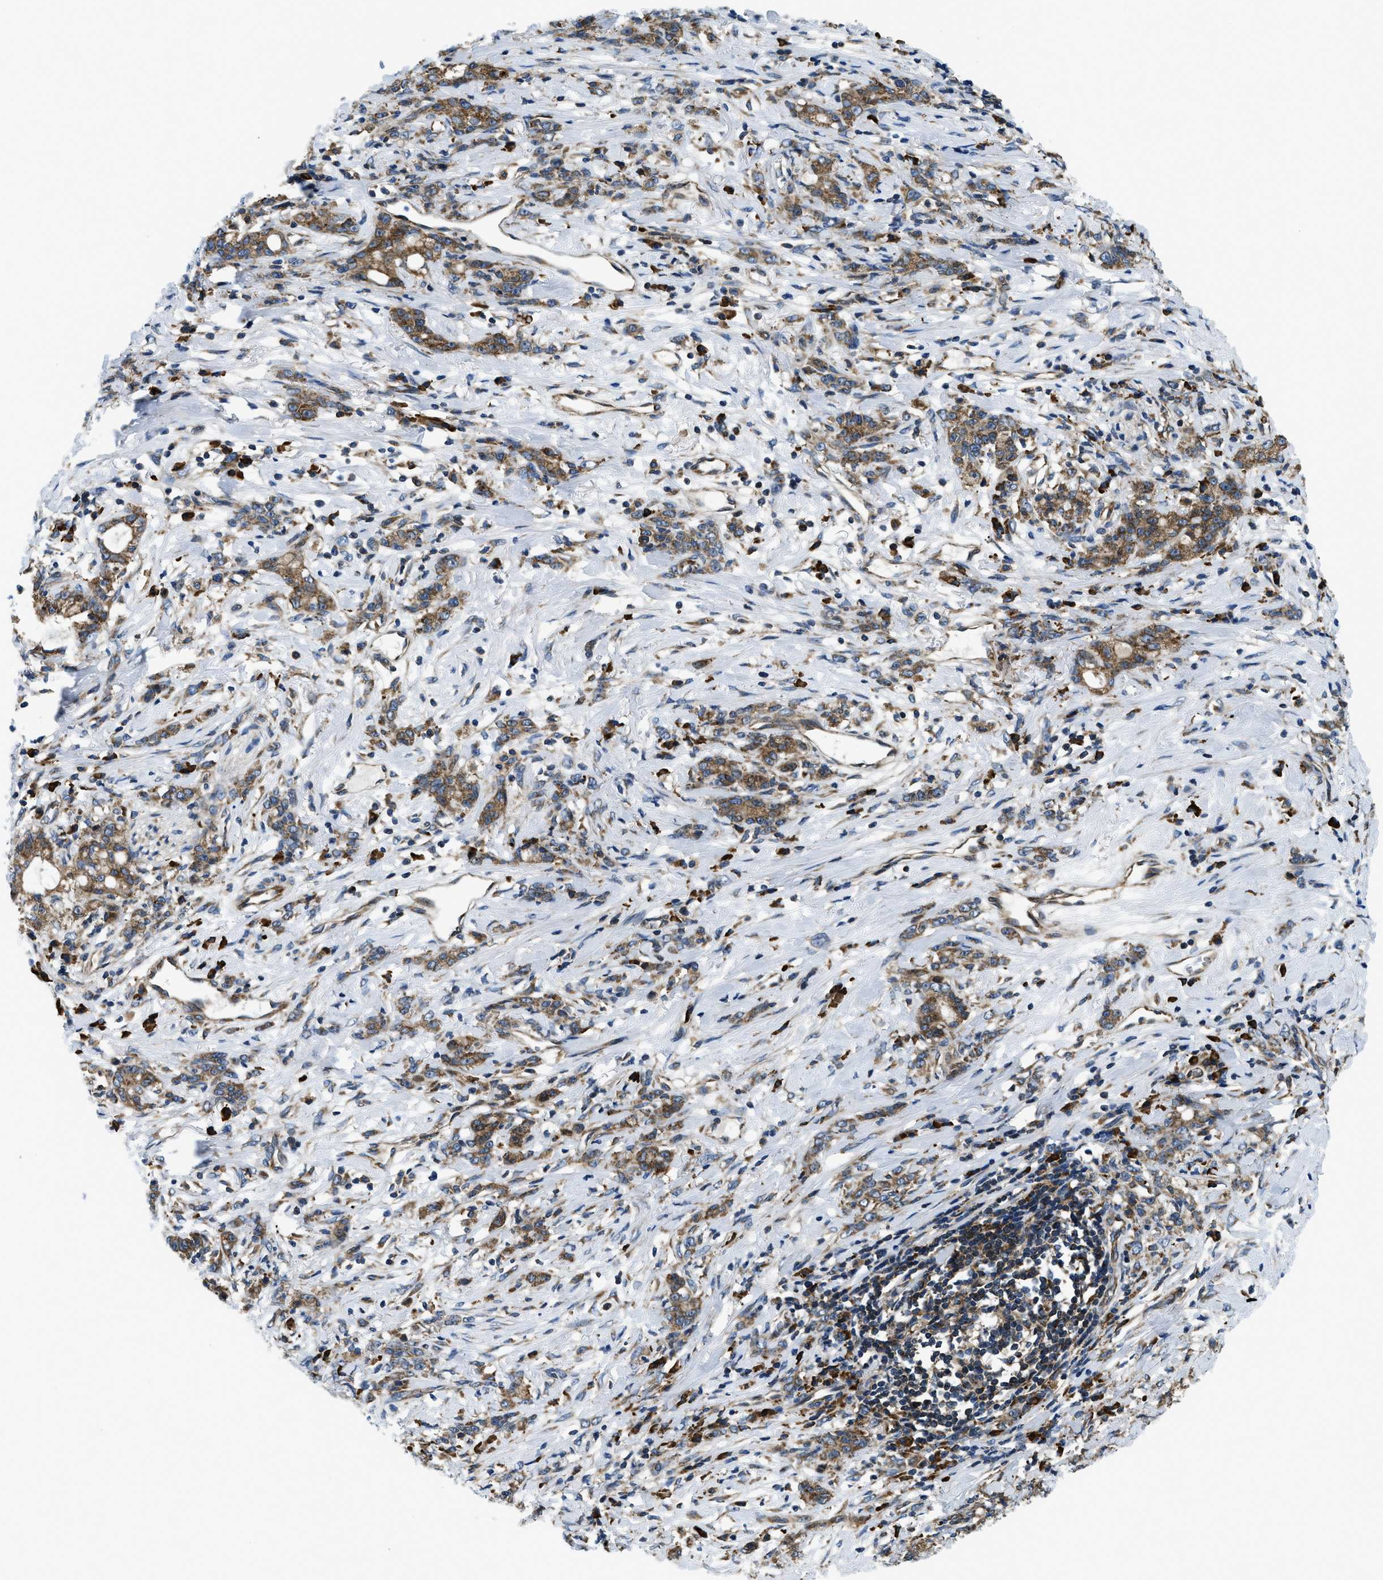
{"staining": {"intensity": "moderate", "quantity": ">75%", "location": "cytoplasmic/membranous"}, "tissue": "stomach cancer", "cell_type": "Tumor cells", "image_type": "cancer", "snomed": [{"axis": "morphology", "description": "Adenocarcinoma, NOS"}, {"axis": "topography", "description": "Stomach, lower"}], "caption": "Moderate cytoplasmic/membranous protein positivity is identified in about >75% of tumor cells in adenocarcinoma (stomach).", "gene": "CSPG4", "patient": {"sex": "male", "age": 88}}